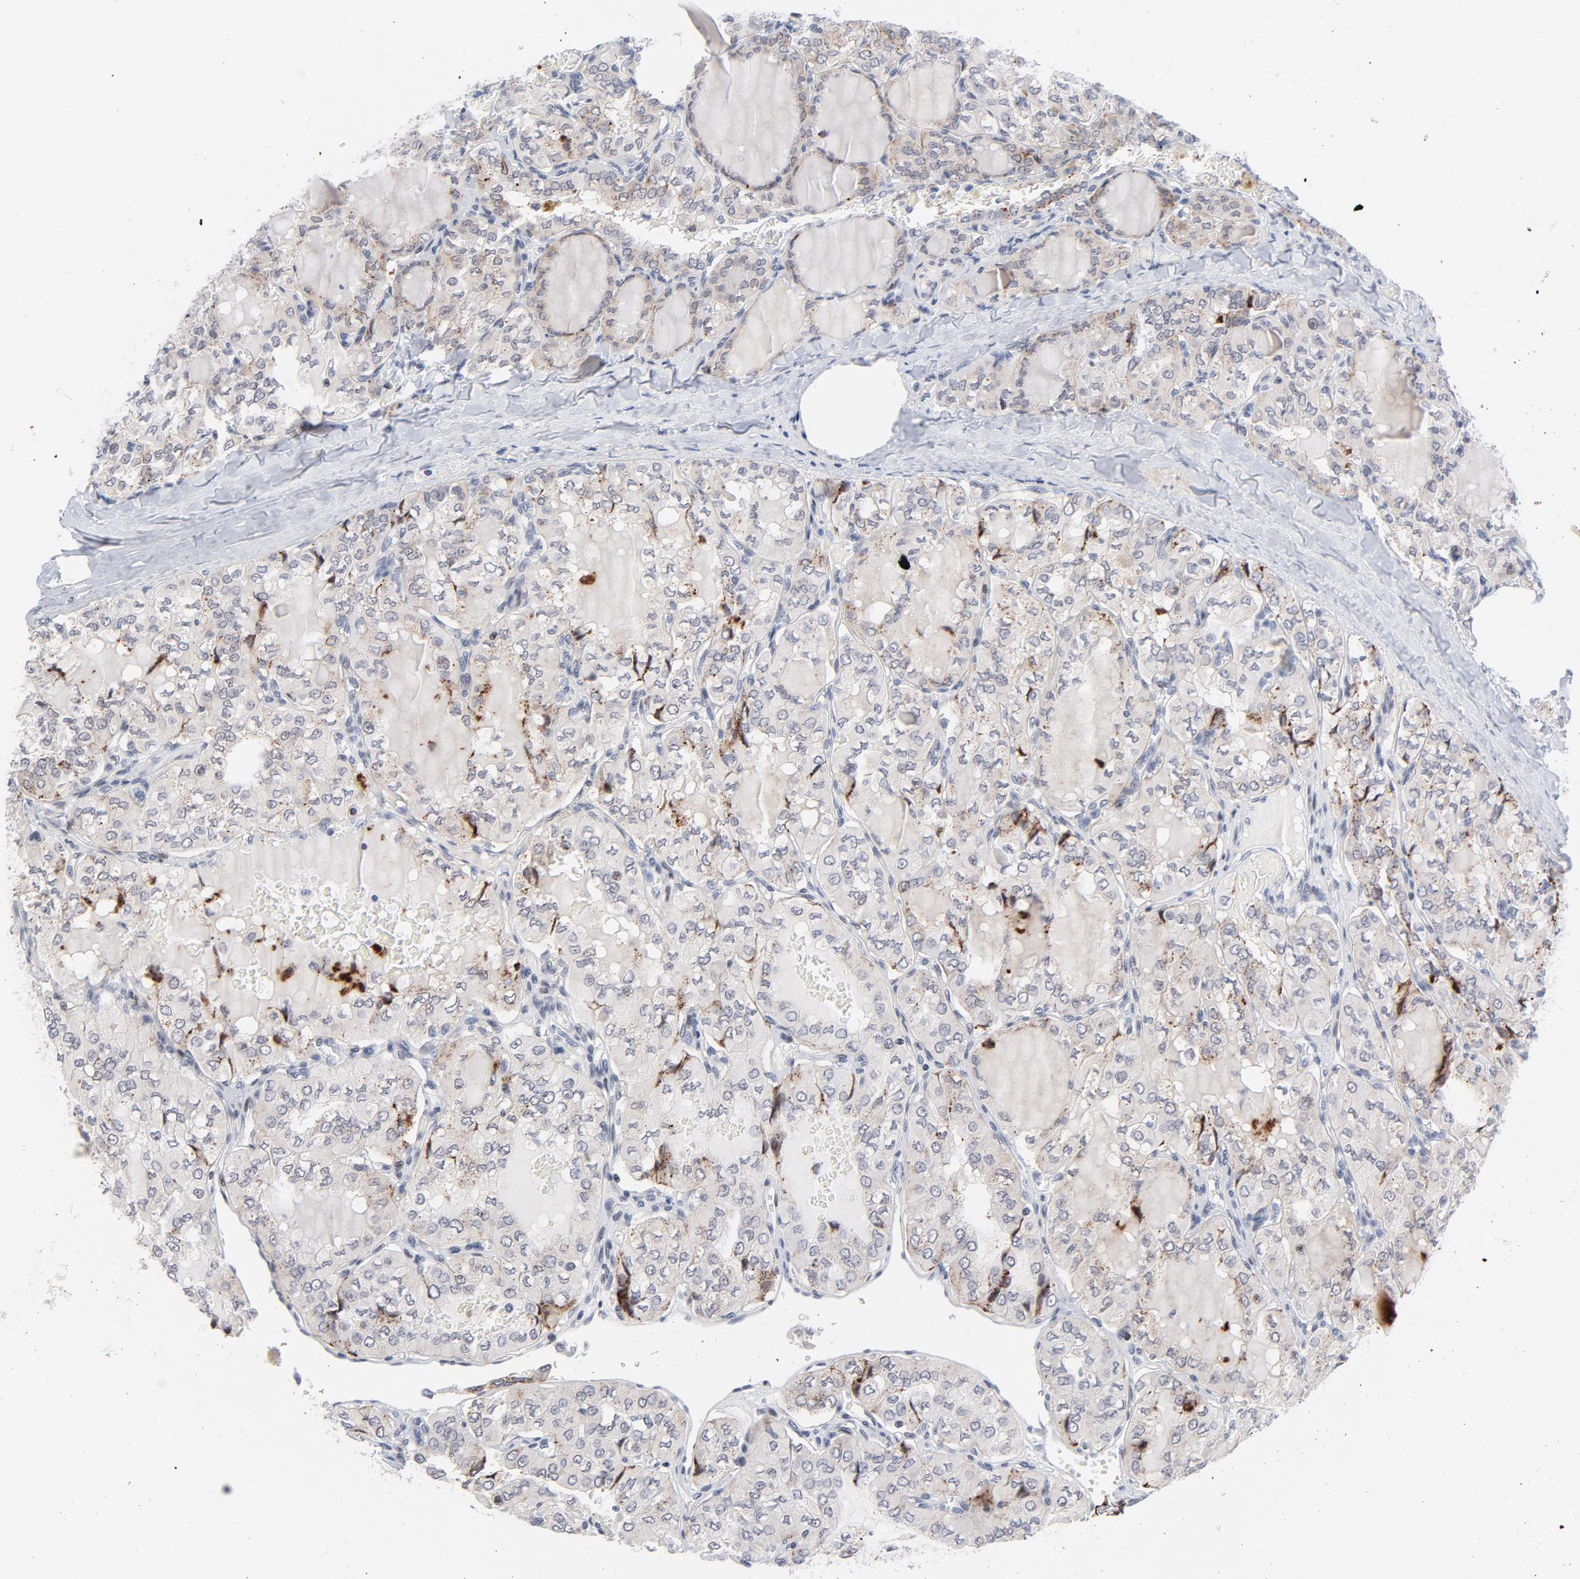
{"staining": {"intensity": "weak", "quantity": "<25%", "location": "cytoplasmic/membranous"}, "tissue": "thyroid cancer", "cell_type": "Tumor cells", "image_type": "cancer", "snomed": [{"axis": "morphology", "description": "Papillary adenocarcinoma, NOS"}, {"axis": "topography", "description": "Thyroid gland"}], "caption": "The immunohistochemistry photomicrograph has no significant expression in tumor cells of thyroid cancer (papillary adenocarcinoma) tissue.", "gene": "NFIC", "patient": {"sex": "male", "age": 20}}